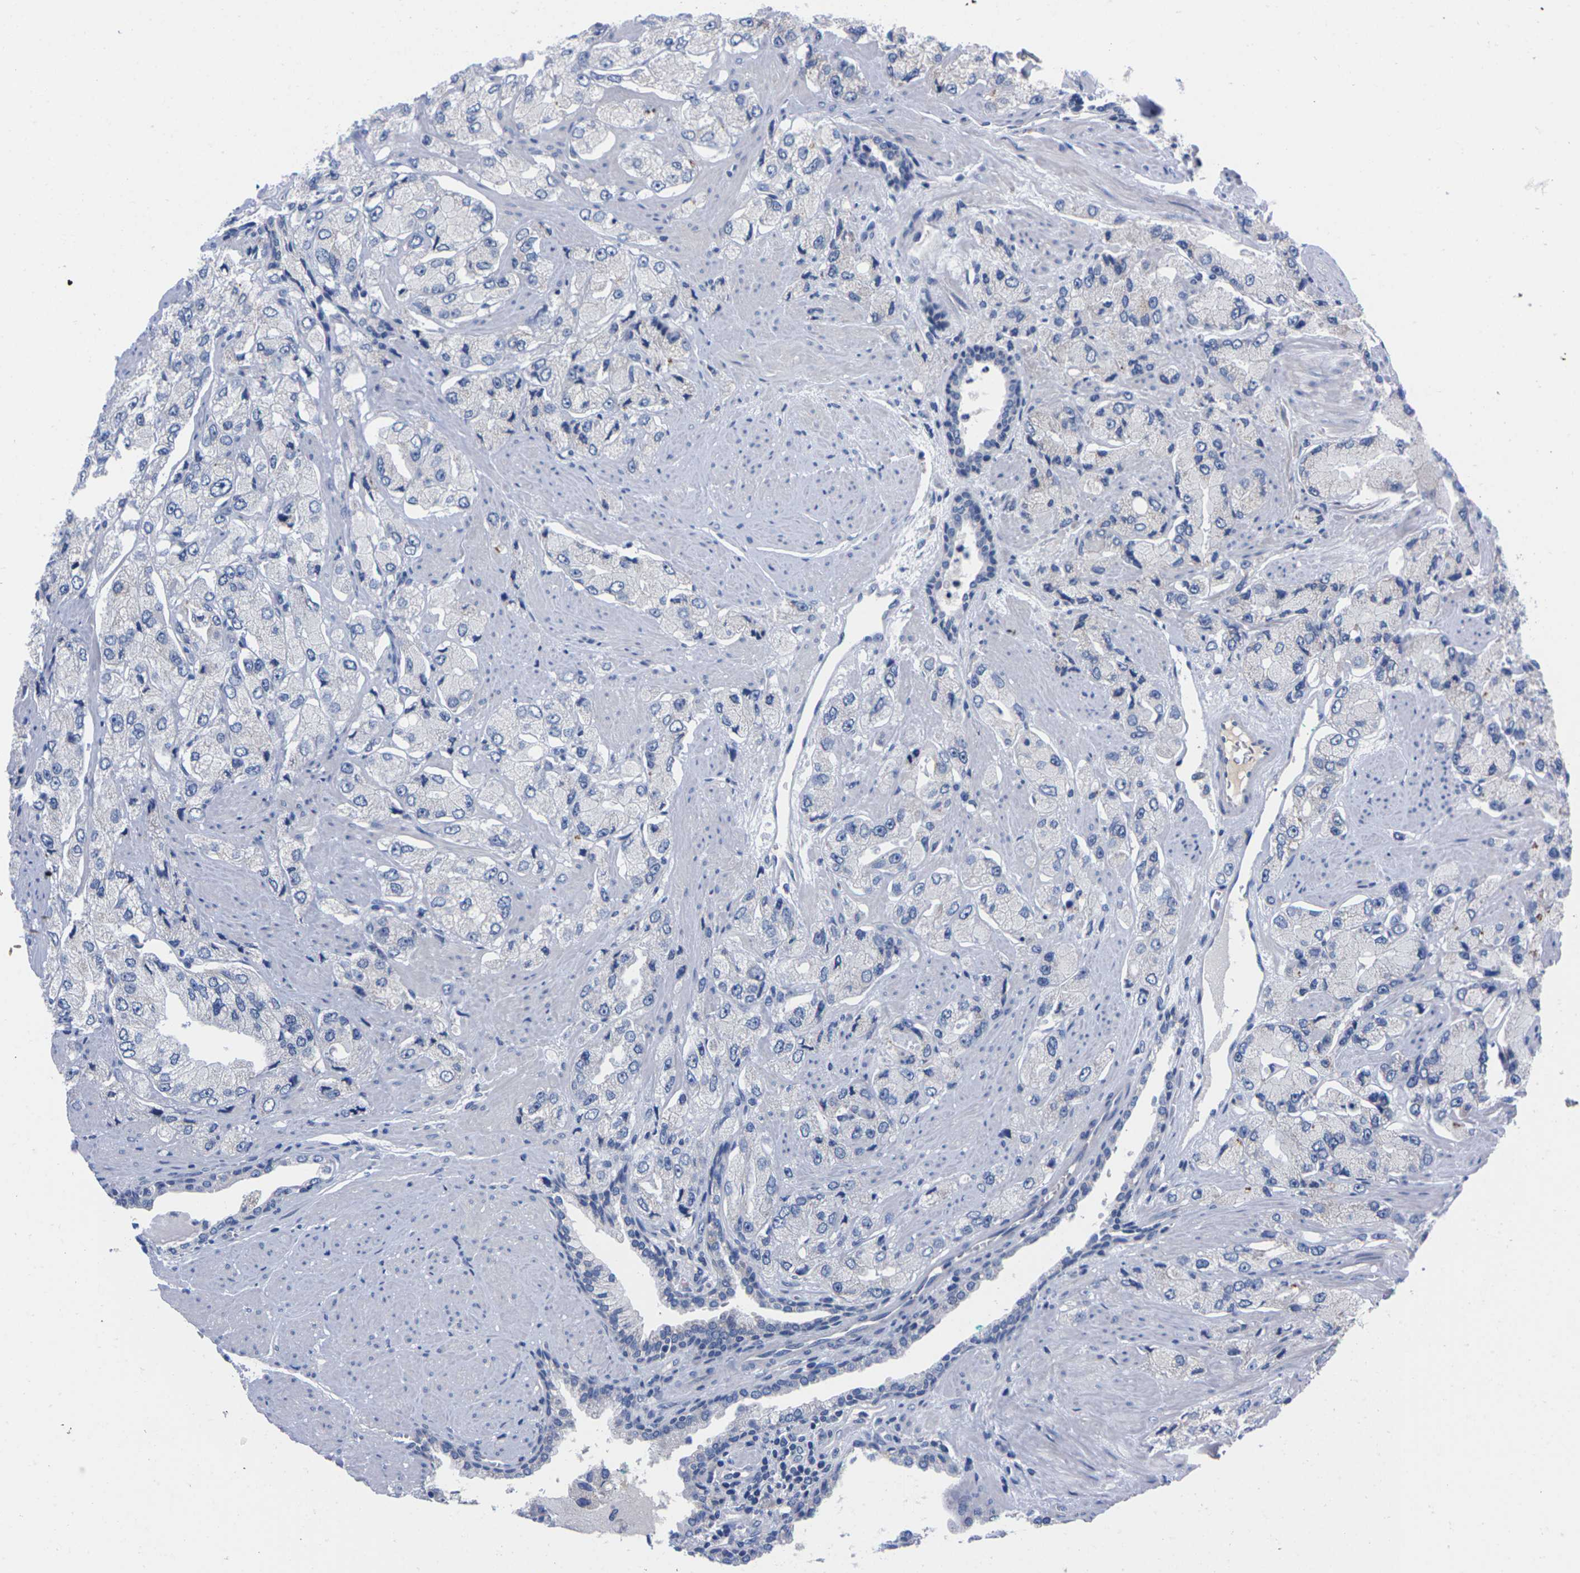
{"staining": {"intensity": "negative", "quantity": "none", "location": "none"}, "tissue": "prostate cancer", "cell_type": "Tumor cells", "image_type": "cancer", "snomed": [{"axis": "morphology", "description": "Adenocarcinoma, High grade"}, {"axis": "topography", "description": "Prostate"}], "caption": "Immunohistochemistry (IHC) photomicrograph of neoplastic tissue: prostate cancer (adenocarcinoma (high-grade)) stained with DAB (3,3'-diaminobenzidine) reveals no significant protein positivity in tumor cells.", "gene": "FAM210A", "patient": {"sex": "male", "age": 58}}